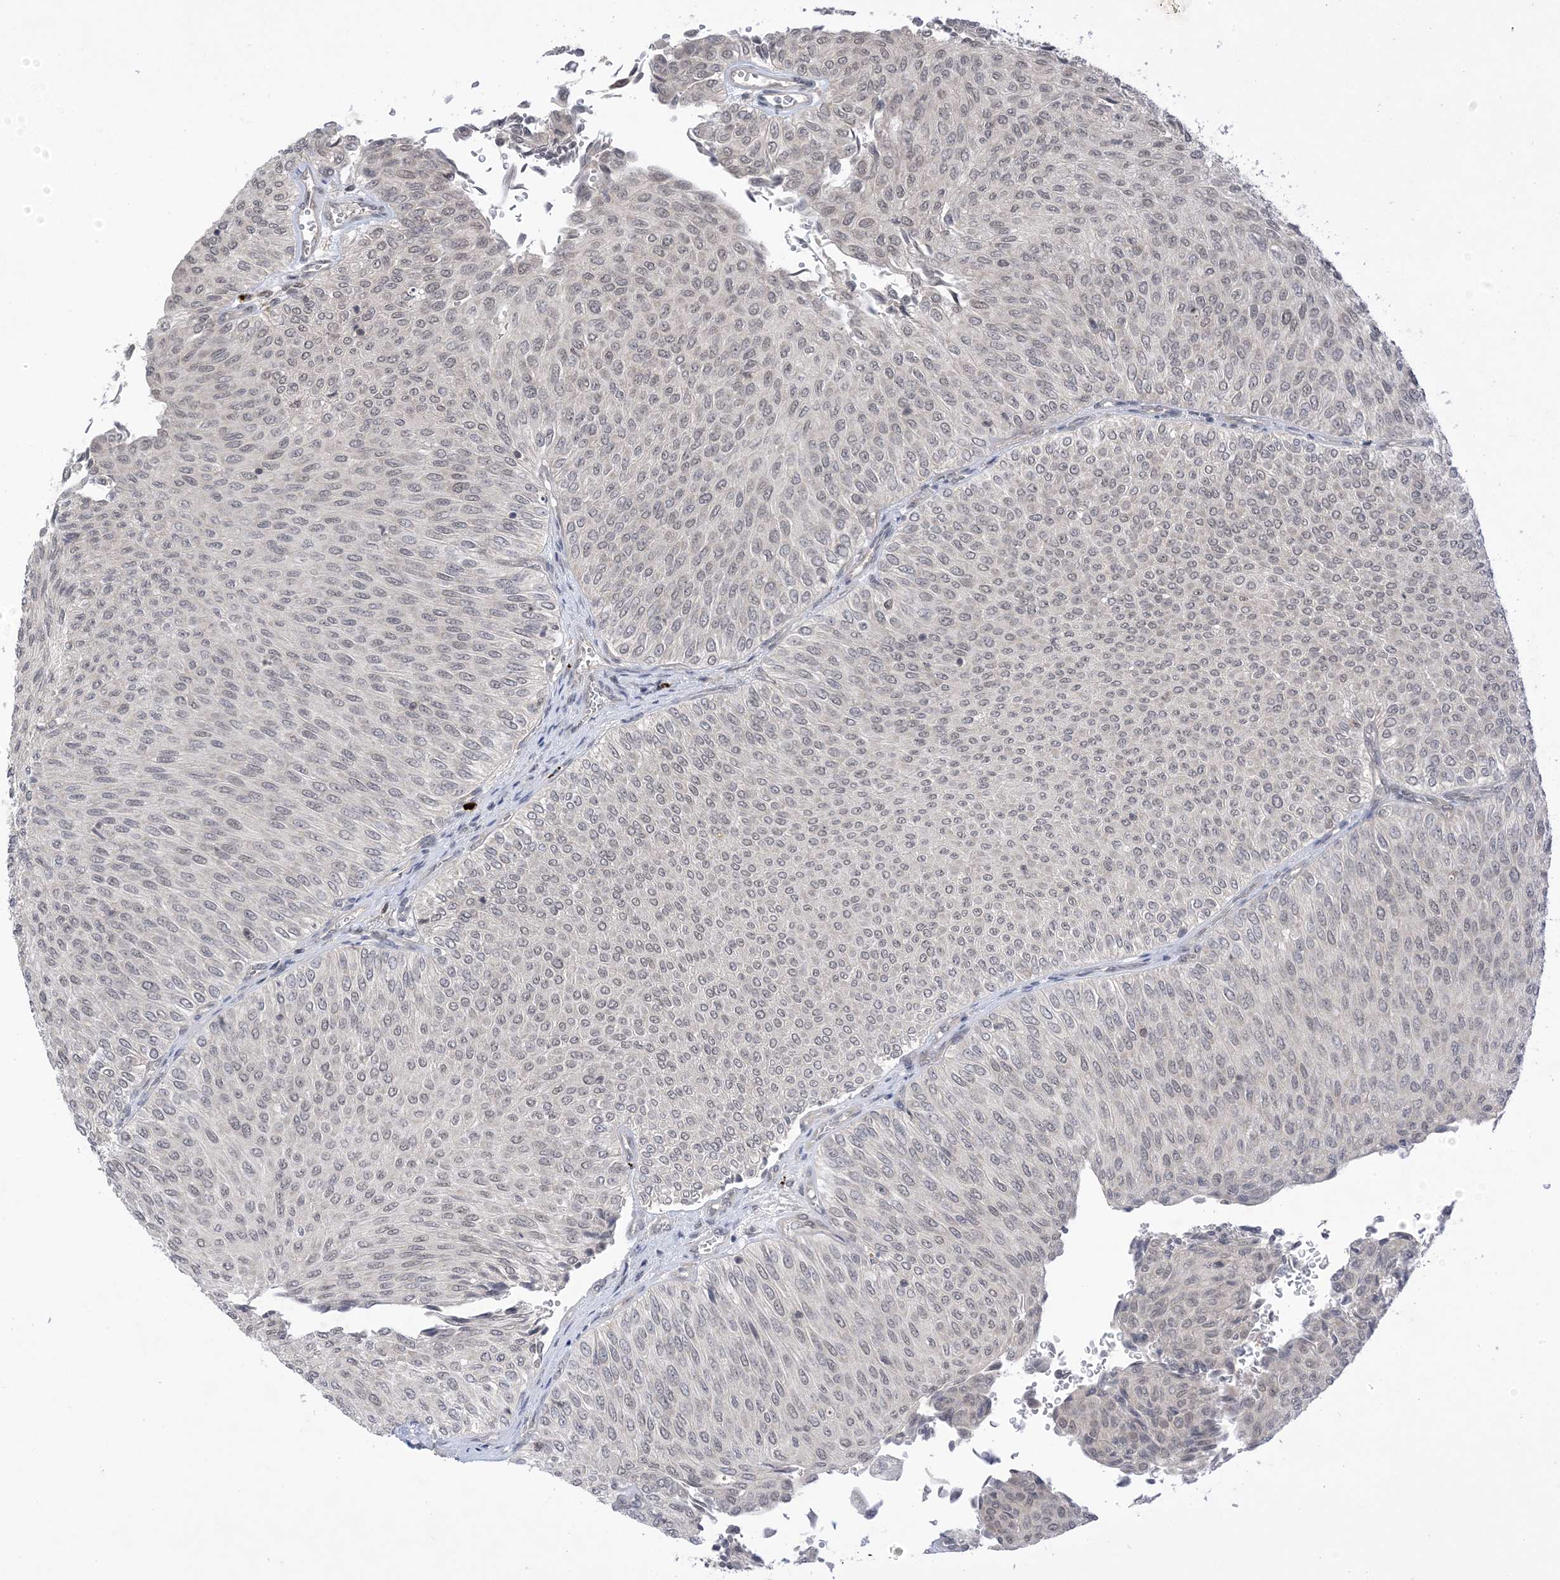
{"staining": {"intensity": "weak", "quantity": "<25%", "location": "nuclear"}, "tissue": "urothelial cancer", "cell_type": "Tumor cells", "image_type": "cancer", "snomed": [{"axis": "morphology", "description": "Urothelial carcinoma, Low grade"}, {"axis": "topography", "description": "Urinary bladder"}], "caption": "Tumor cells show no significant protein positivity in low-grade urothelial carcinoma. (Stains: DAB (3,3'-diaminobenzidine) immunohistochemistry with hematoxylin counter stain, Microscopy: brightfield microscopy at high magnification).", "gene": "RANBP9", "patient": {"sex": "male", "age": 78}}